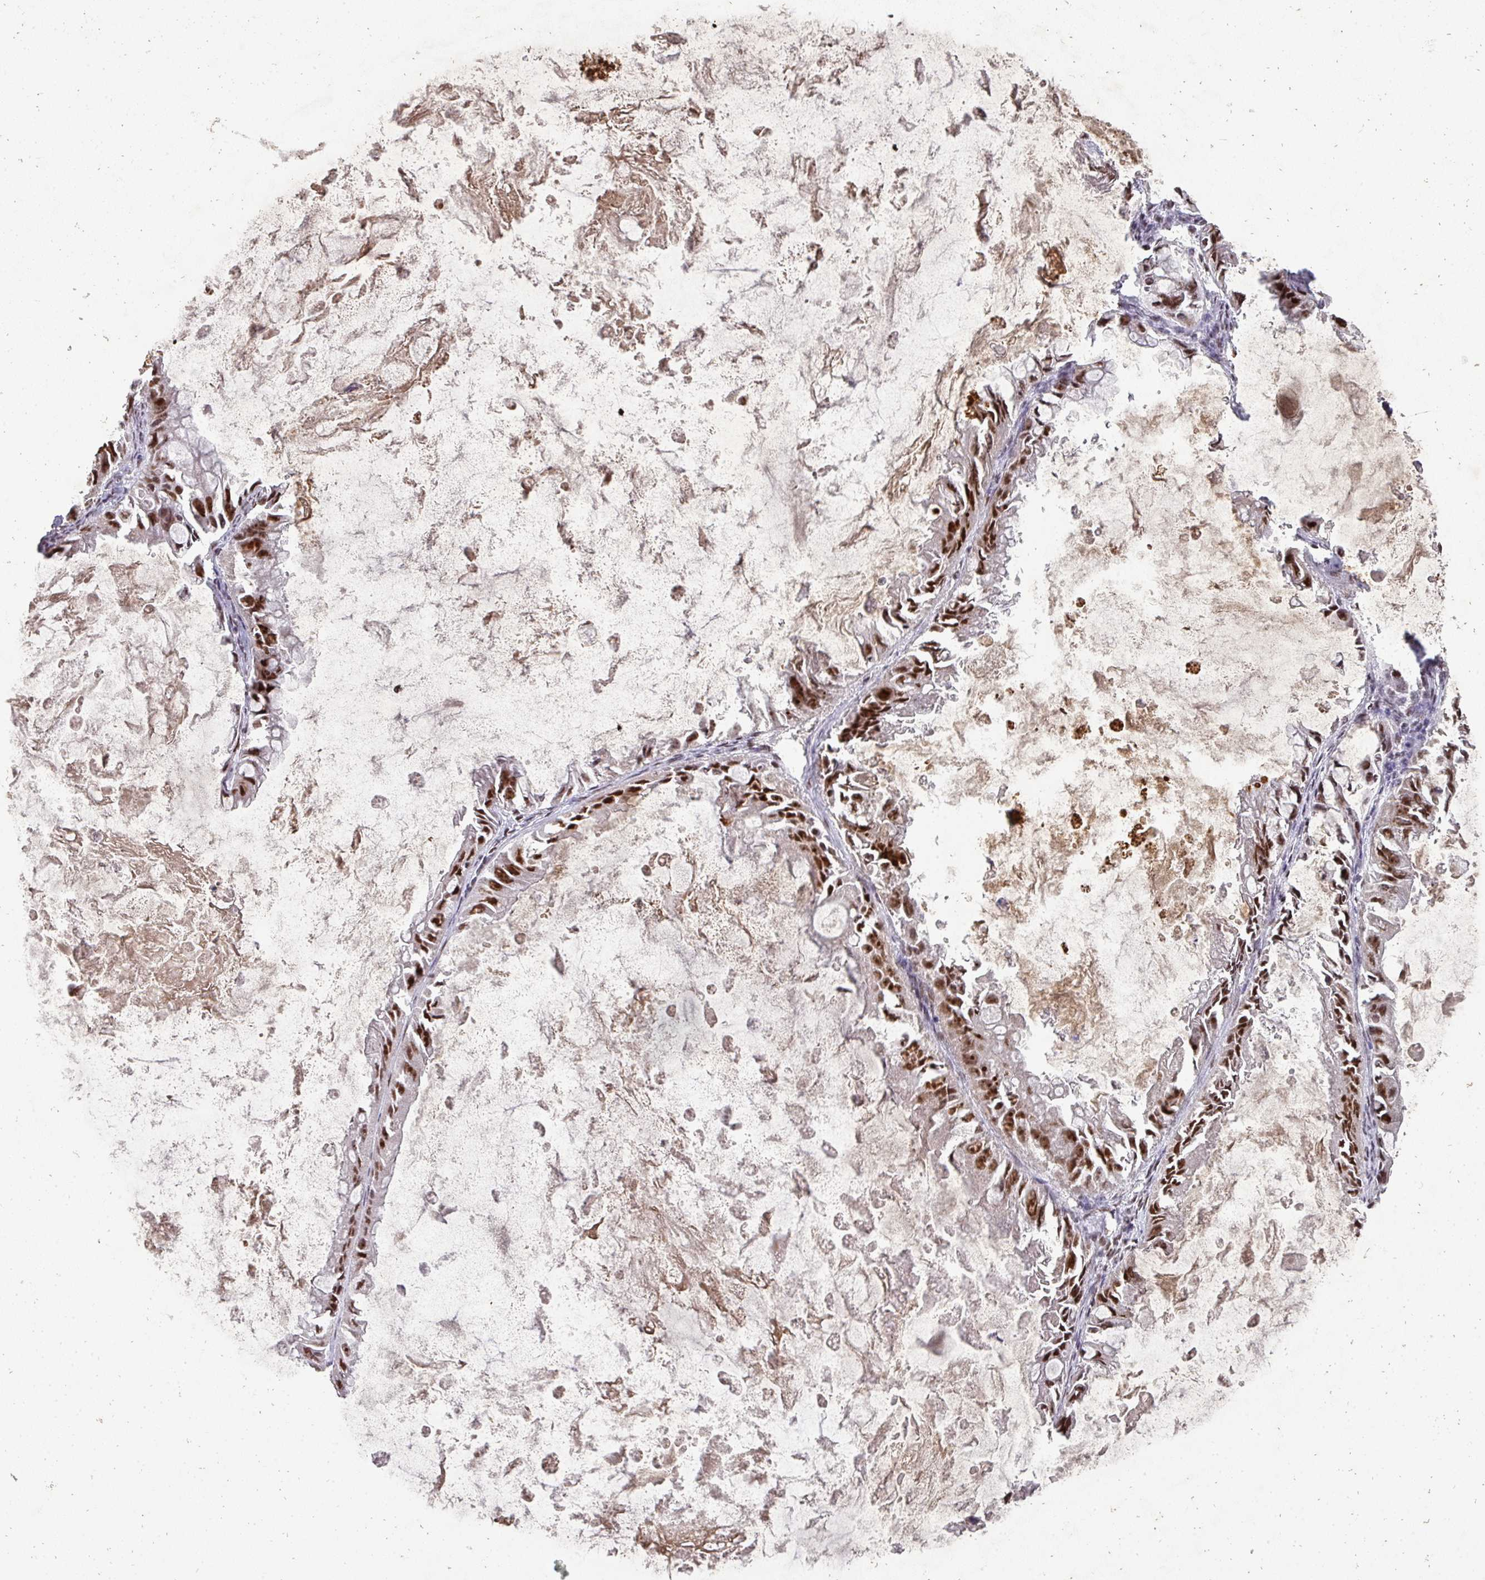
{"staining": {"intensity": "moderate", "quantity": ">75%", "location": "nuclear"}, "tissue": "ovarian cancer", "cell_type": "Tumor cells", "image_type": "cancer", "snomed": [{"axis": "morphology", "description": "Cystadenocarcinoma, mucinous, NOS"}, {"axis": "topography", "description": "Ovary"}], "caption": "IHC image of neoplastic tissue: human ovarian mucinous cystadenocarcinoma stained using IHC displays medium levels of moderate protein expression localized specifically in the nuclear of tumor cells, appearing as a nuclear brown color.", "gene": "NEIL1", "patient": {"sex": "female", "age": 61}}